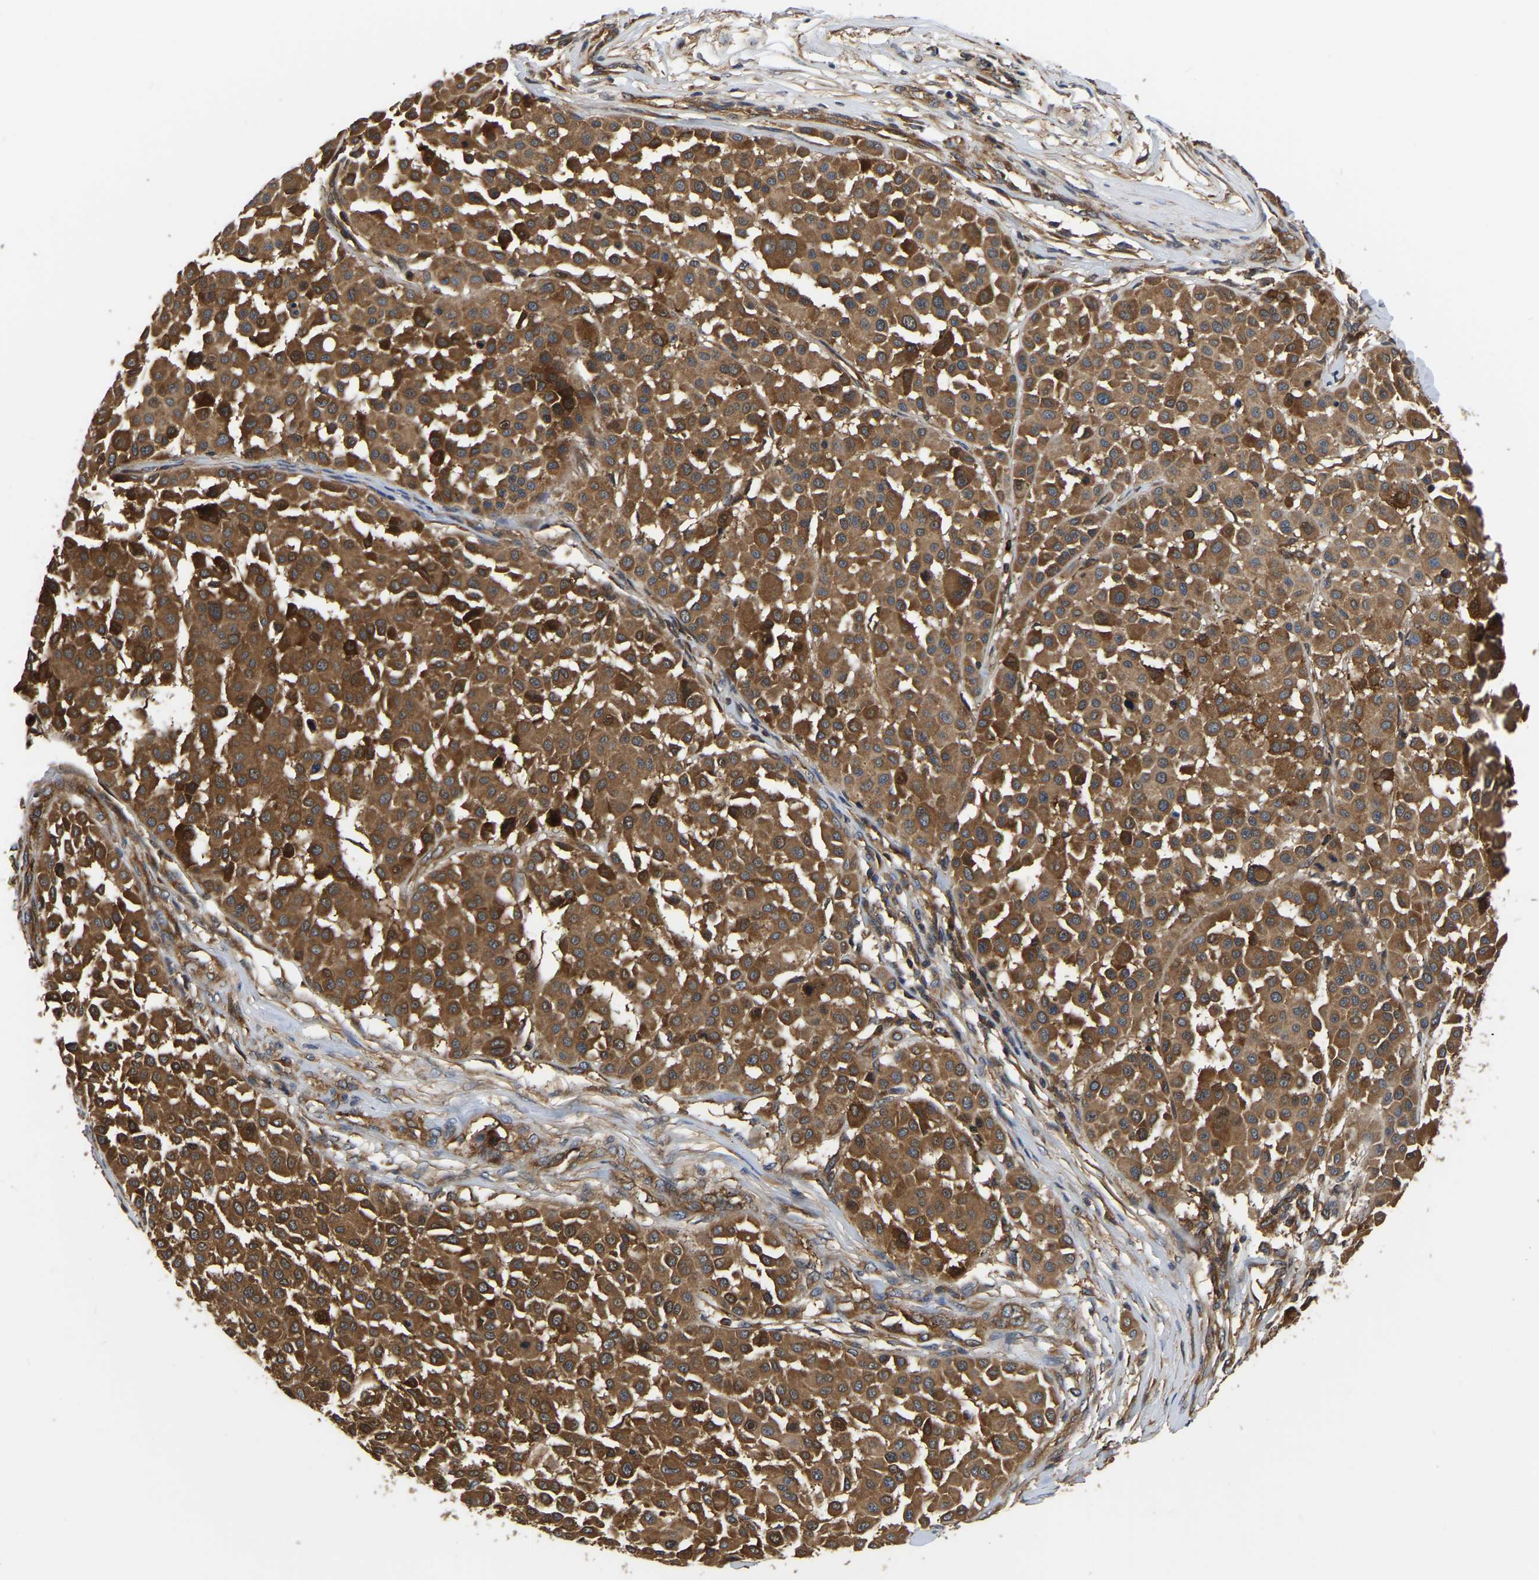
{"staining": {"intensity": "strong", "quantity": ">75%", "location": "cytoplasmic/membranous"}, "tissue": "melanoma", "cell_type": "Tumor cells", "image_type": "cancer", "snomed": [{"axis": "morphology", "description": "Malignant melanoma, Metastatic site"}, {"axis": "topography", "description": "Soft tissue"}], "caption": "Protein staining of melanoma tissue shows strong cytoplasmic/membranous expression in about >75% of tumor cells.", "gene": "GARS1", "patient": {"sex": "male", "age": 41}}